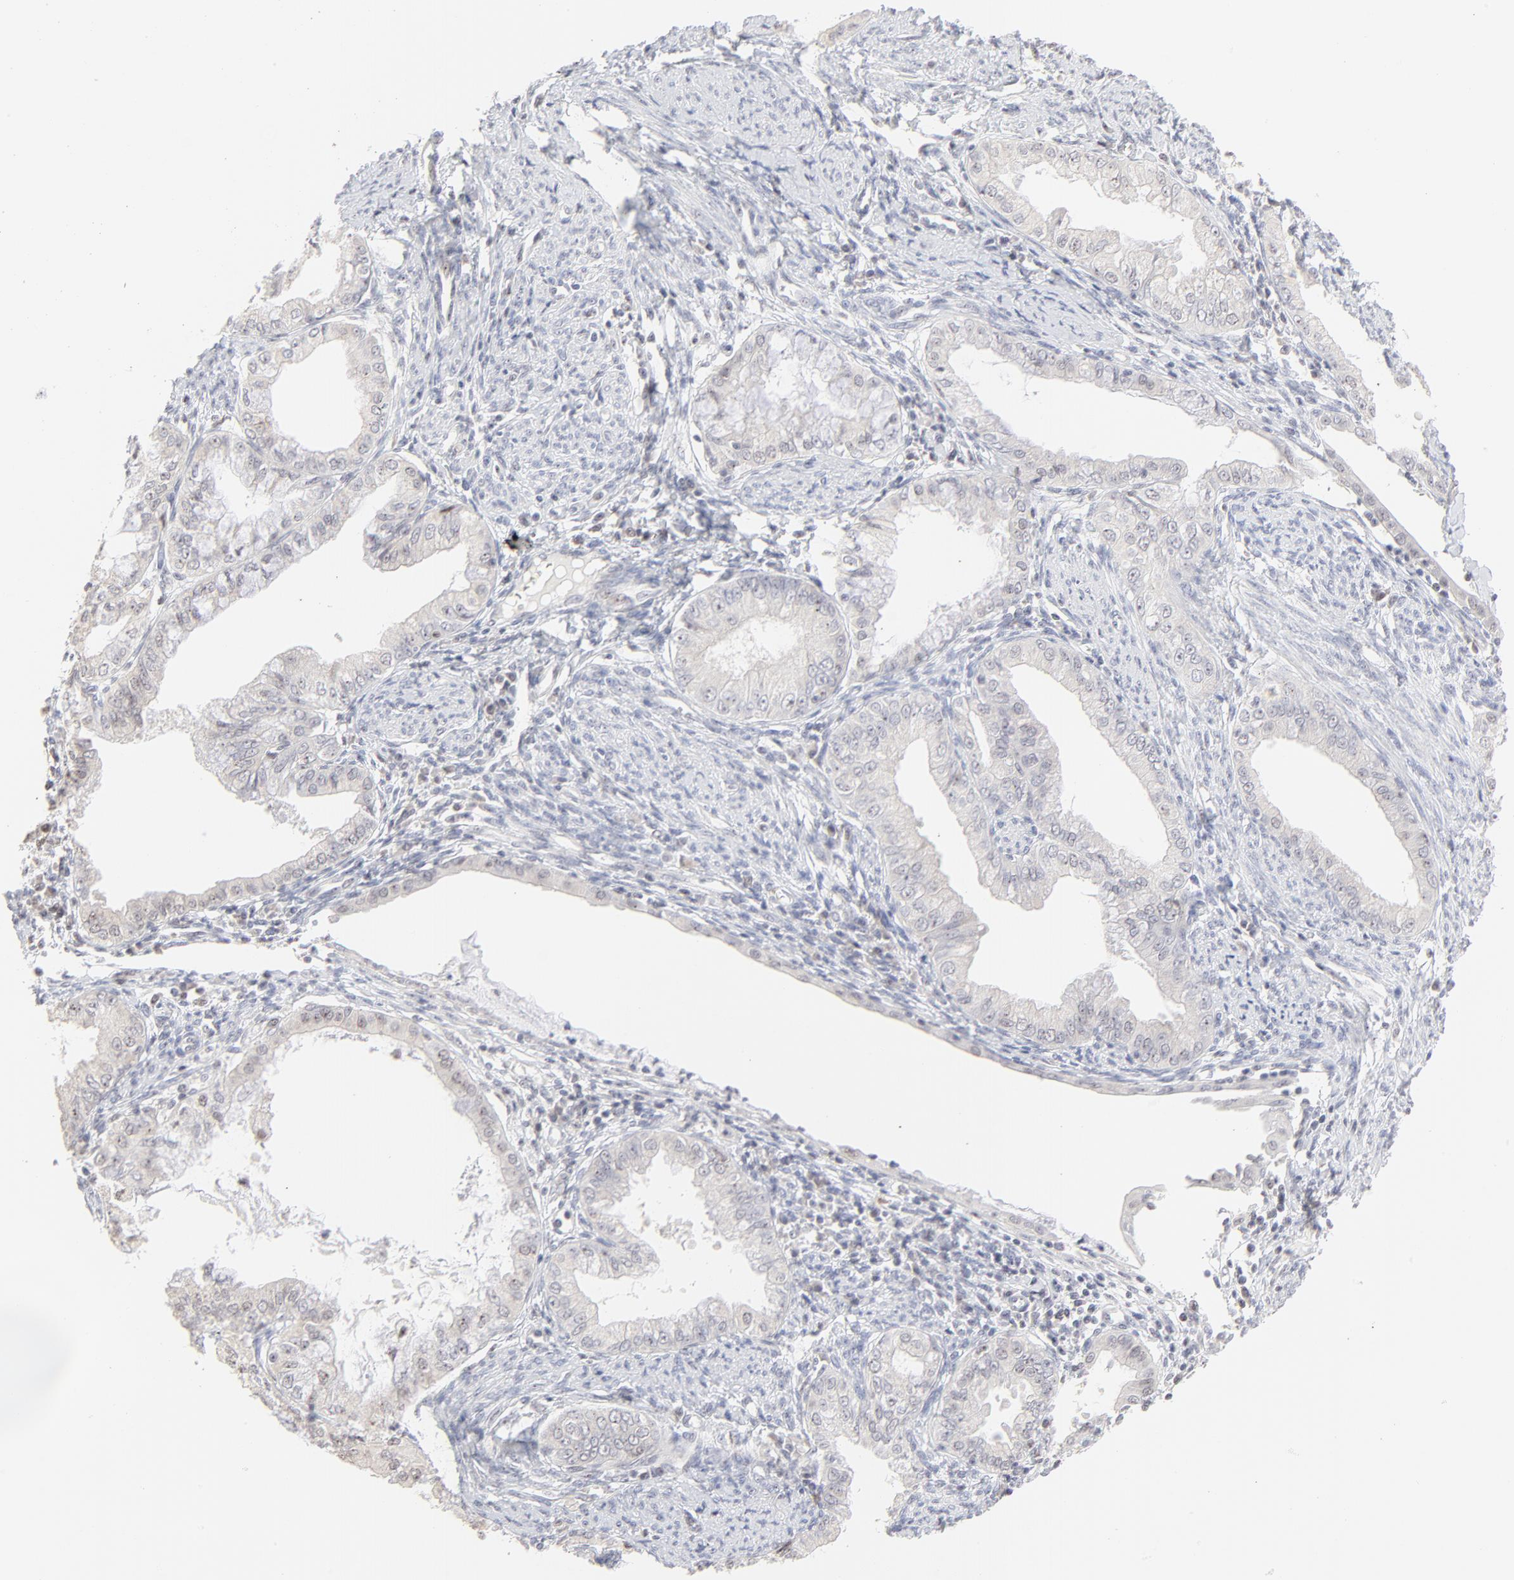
{"staining": {"intensity": "negative", "quantity": "none", "location": "none"}, "tissue": "endometrial cancer", "cell_type": "Tumor cells", "image_type": "cancer", "snomed": [{"axis": "morphology", "description": "Adenocarcinoma, NOS"}, {"axis": "topography", "description": "Endometrium"}], "caption": "IHC of human endometrial cancer demonstrates no expression in tumor cells.", "gene": "NFIL3", "patient": {"sex": "female", "age": 76}}